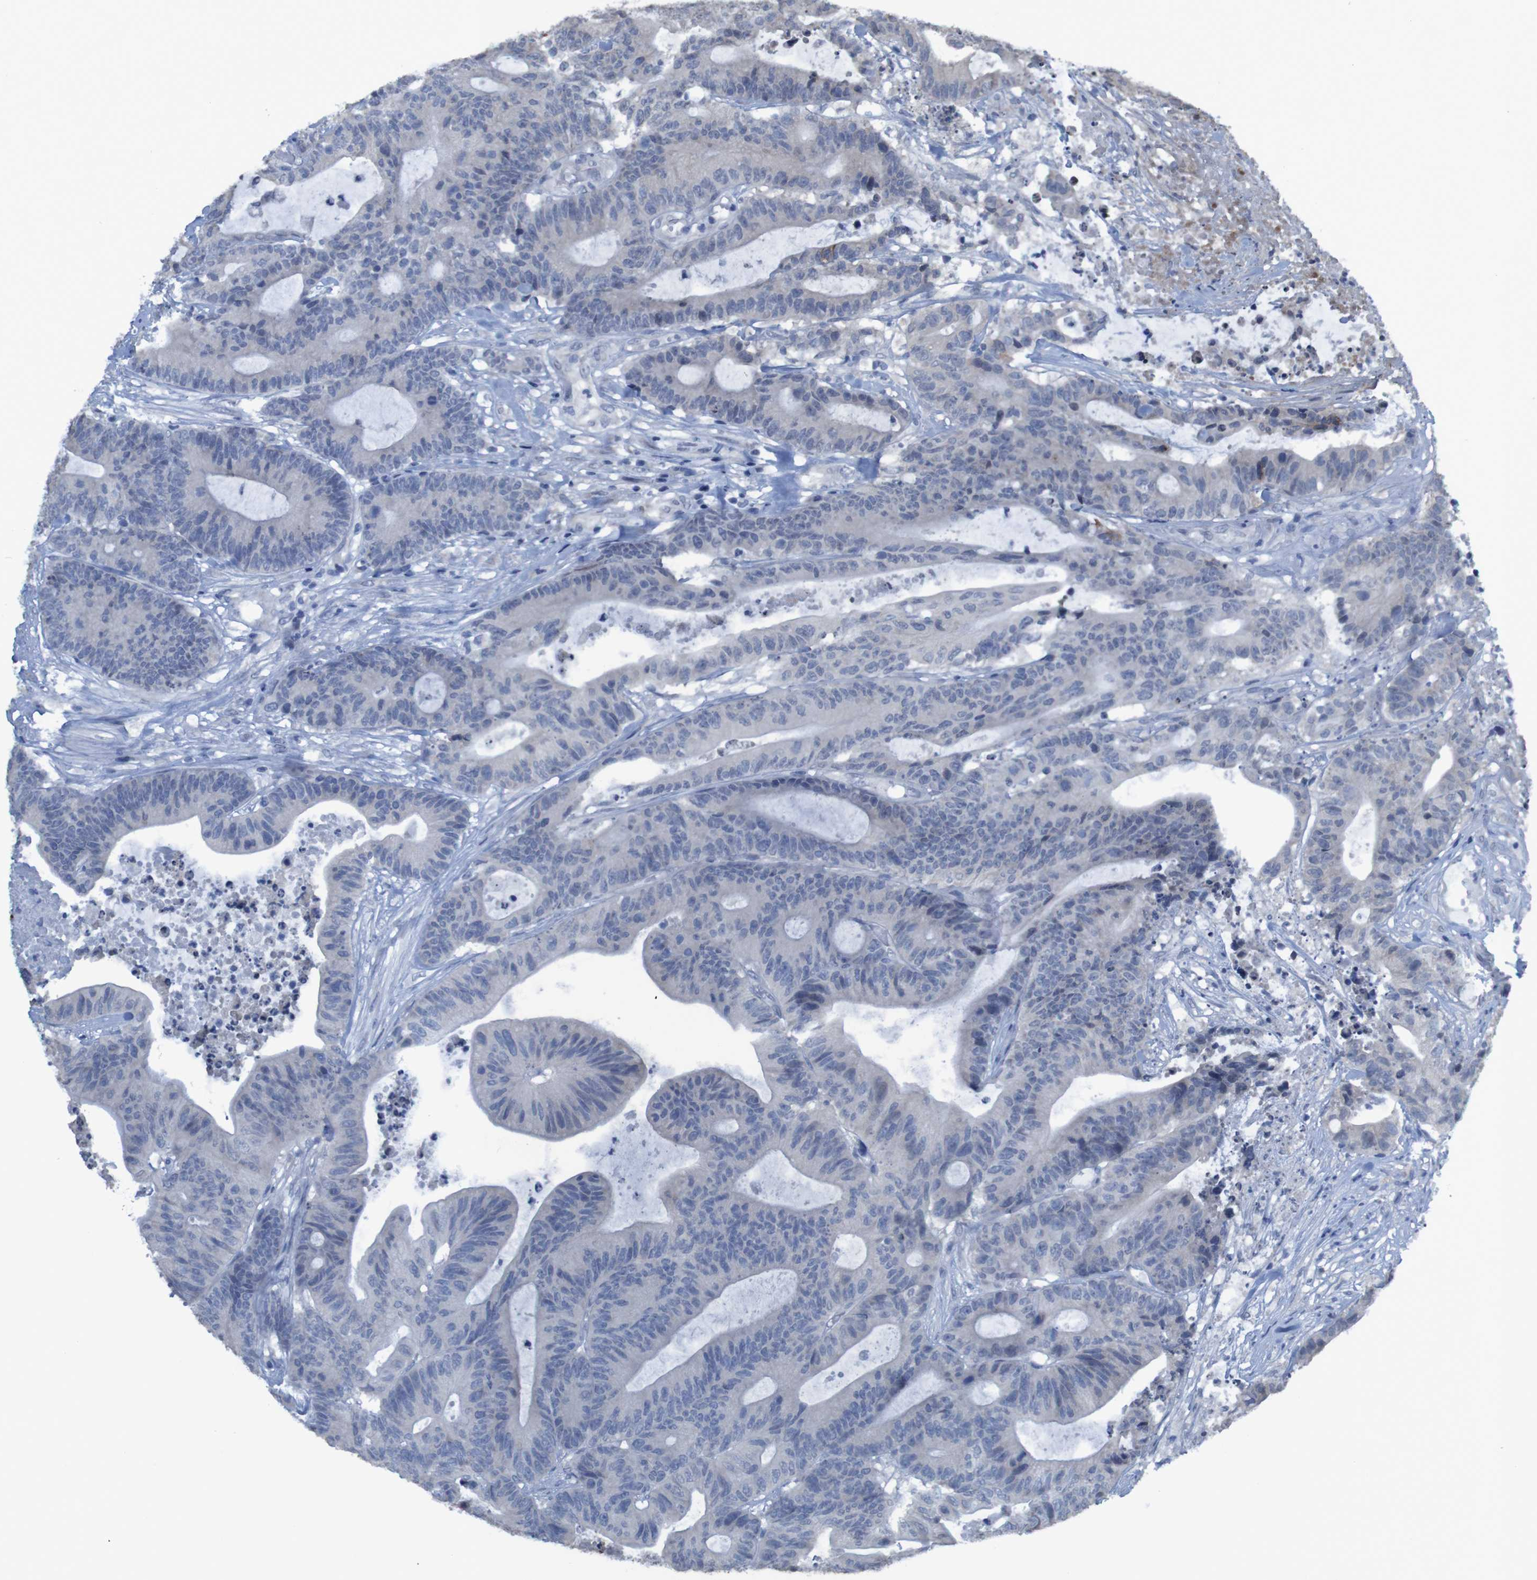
{"staining": {"intensity": "negative", "quantity": "none", "location": "none"}, "tissue": "colorectal cancer", "cell_type": "Tumor cells", "image_type": "cancer", "snomed": [{"axis": "morphology", "description": "Adenocarcinoma, NOS"}, {"axis": "topography", "description": "Colon"}], "caption": "Human colorectal adenocarcinoma stained for a protein using immunohistochemistry (IHC) shows no expression in tumor cells.", "gene": "CLDN18", "patient": {"sex": "female", "age": 84}}